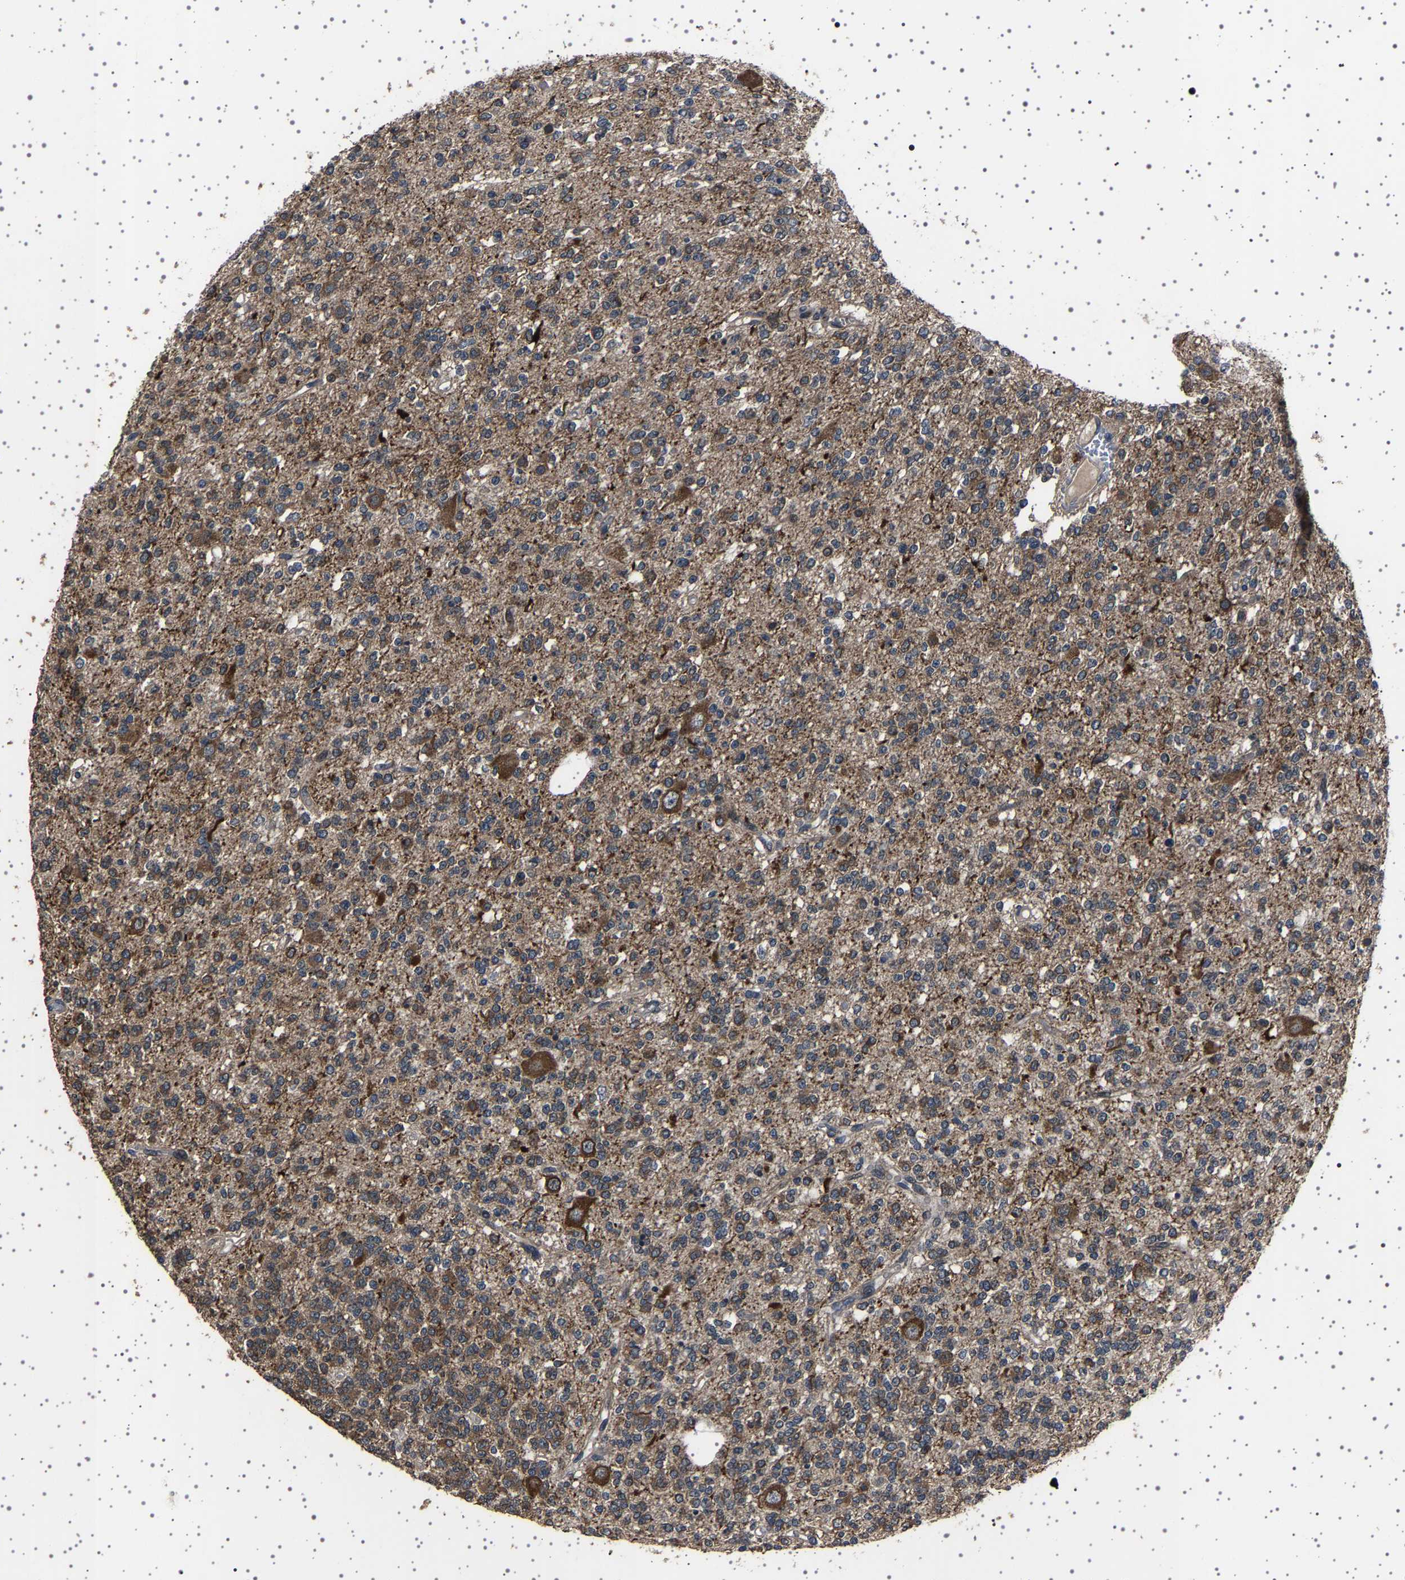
{"staining": {"intensity": "moderate", "quantity": "25%-75%", "location": "cytoplasmic/membranous"}, "tissue": "glioma", "cell_type": "Tumor cells", "image_type": "cancer", "snomed": [{"axis": "morphology", "description": "Glioma, malignant, Low grade"}, {"axis": "topography", "description": "Brain"}], "caption": "A micrograph of glioma stained for a protein displays moderate cytoplasmic/membranous brown staining in tumor cells.", "gene": "NCKAP1", "patient": {"sex": "male", "age": 38}}